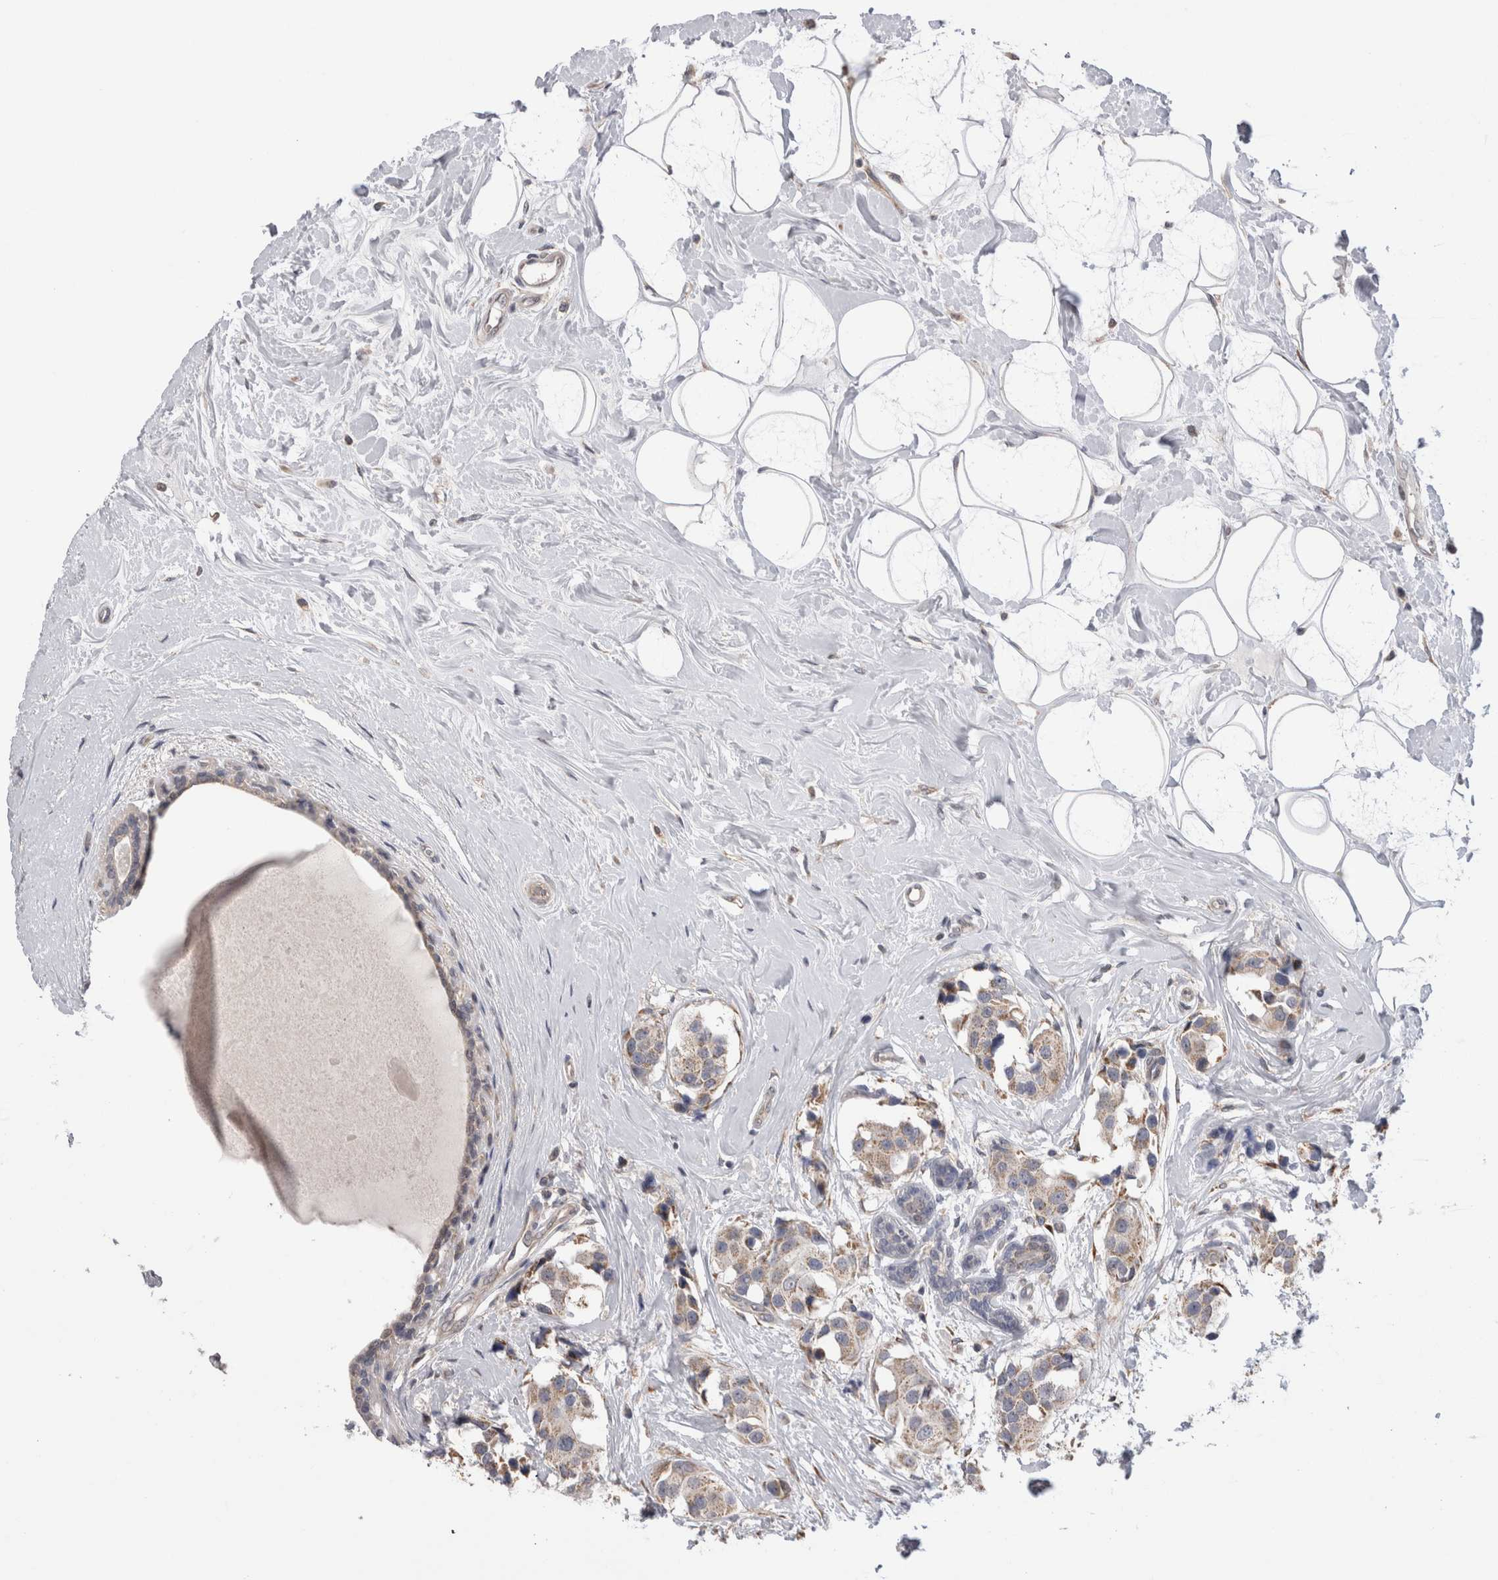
{"staining": {"intensity": "weak", "quantity": ">75%", "location": "cytoplasmic/membranous"}, "tissue": "breast cancer", "cell_type": "Tumor cells", "image_type": "cancer", "snomed": [{"axis": "morphology", "description": "Normal tissue, NOS"}, {"axis": "morphology", "description": "Duct carcinoma"}, {"axis": "topography", "description": "Breast"}], "caption": "Immunohistochemistry (IHC) of human intraductal carcinoma (breast) demonstrates low levels of weak cytoplasmic/membranous staining in about >75% of tumor cells.", "gene": "ARHGAP29", "patient": {"sex": "female", "age": 39}}